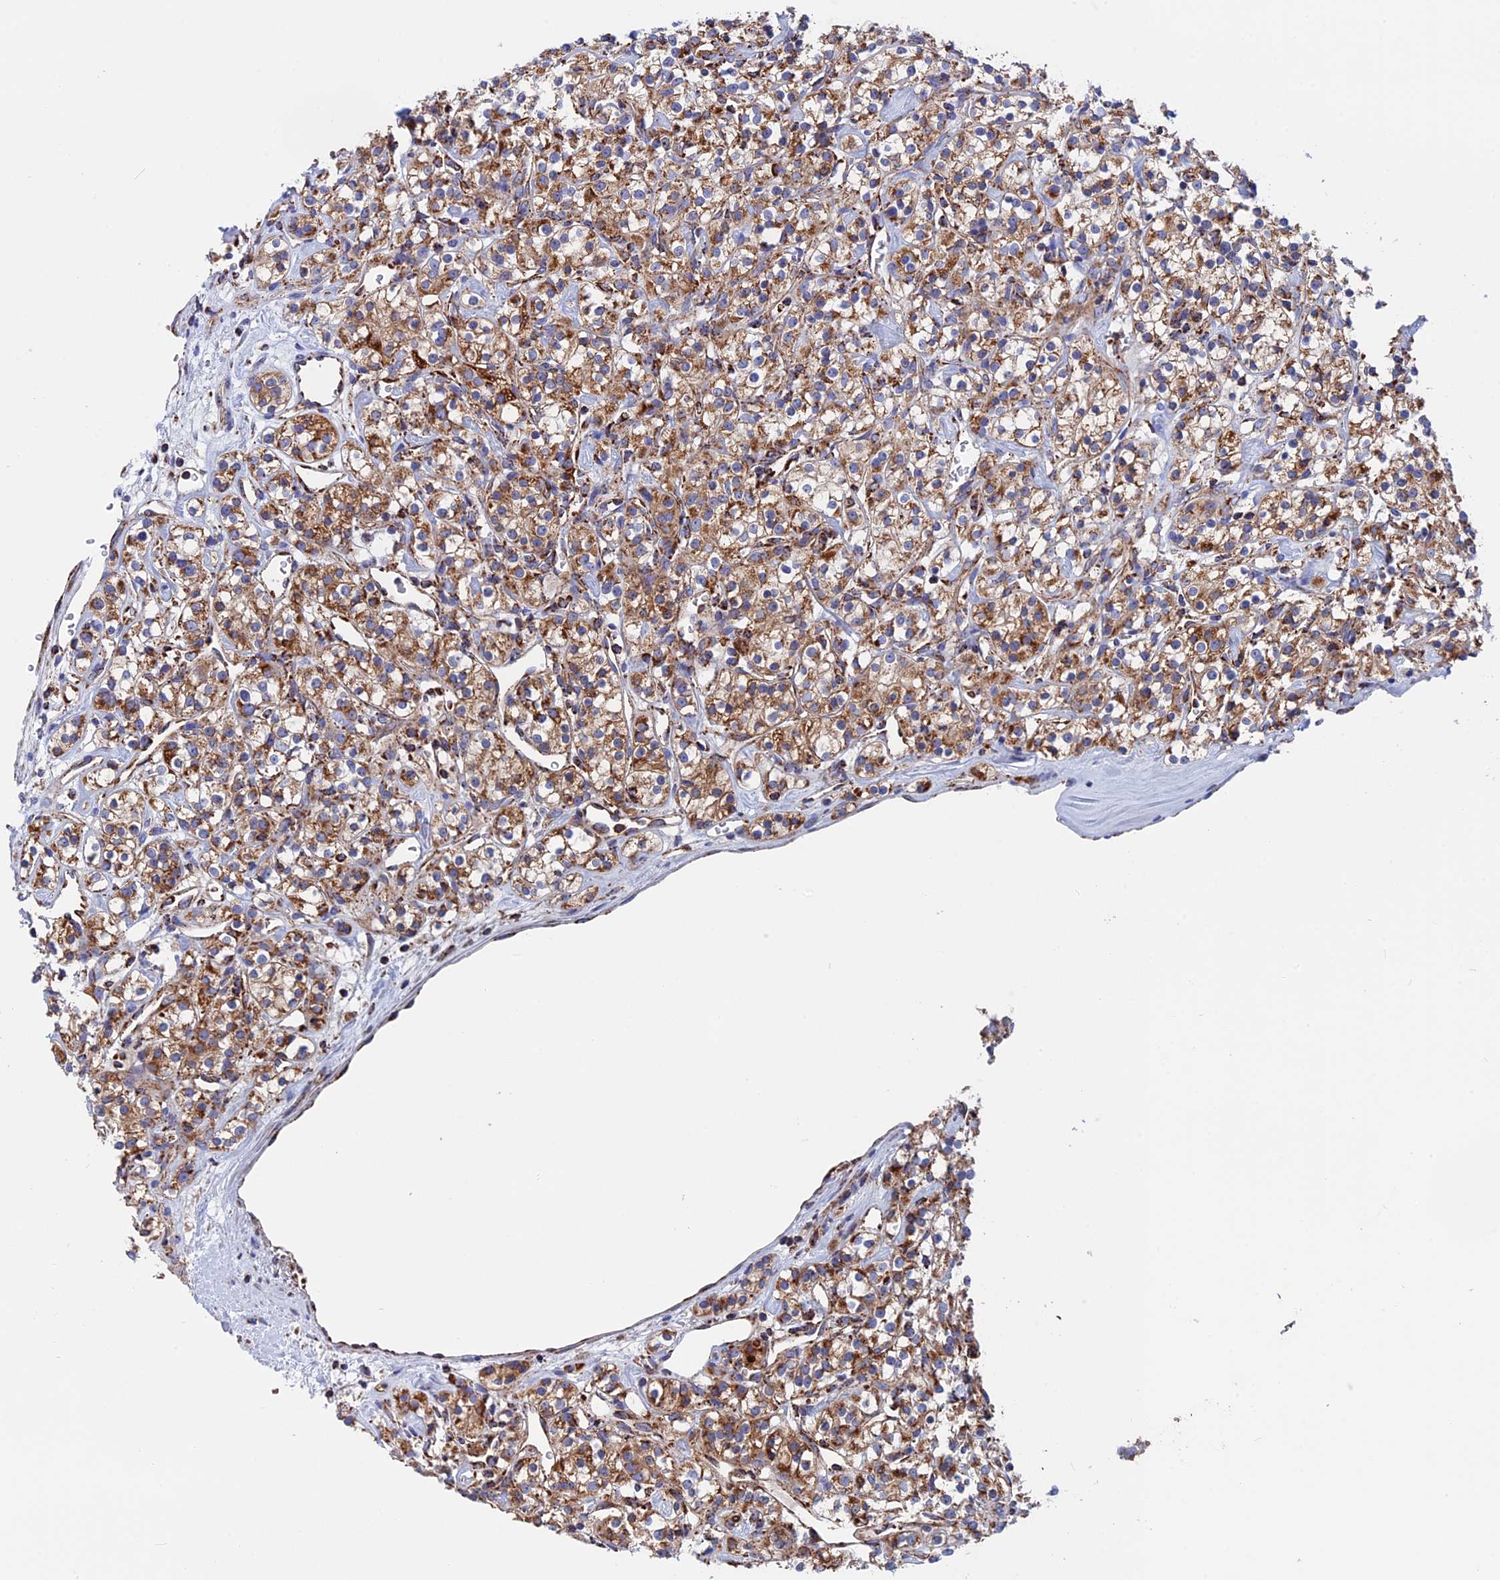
{"staining": {"intensity": "moderate", "quantity": ">75%", "location": "cytoplasmic/membranous"}, "tissue": "renal cancer", "cell_type": "Tumor cells", "image_type": "cancer", "snomed": [{"axis": "morphology", "description": "Adenocarcinoma, NOS"}, {"axis": "topography", "description": "Kidney"}], "caption": "IHC (DAB (3,3'-diaminobenzidine)) staining of adenocarcinoma (renal) displays moderate cytoplasmic/membranous protein expression in approximately >75% of tumor cells.", "gene": "WDR83", "patient": {"sex": "male", "age": 77}}